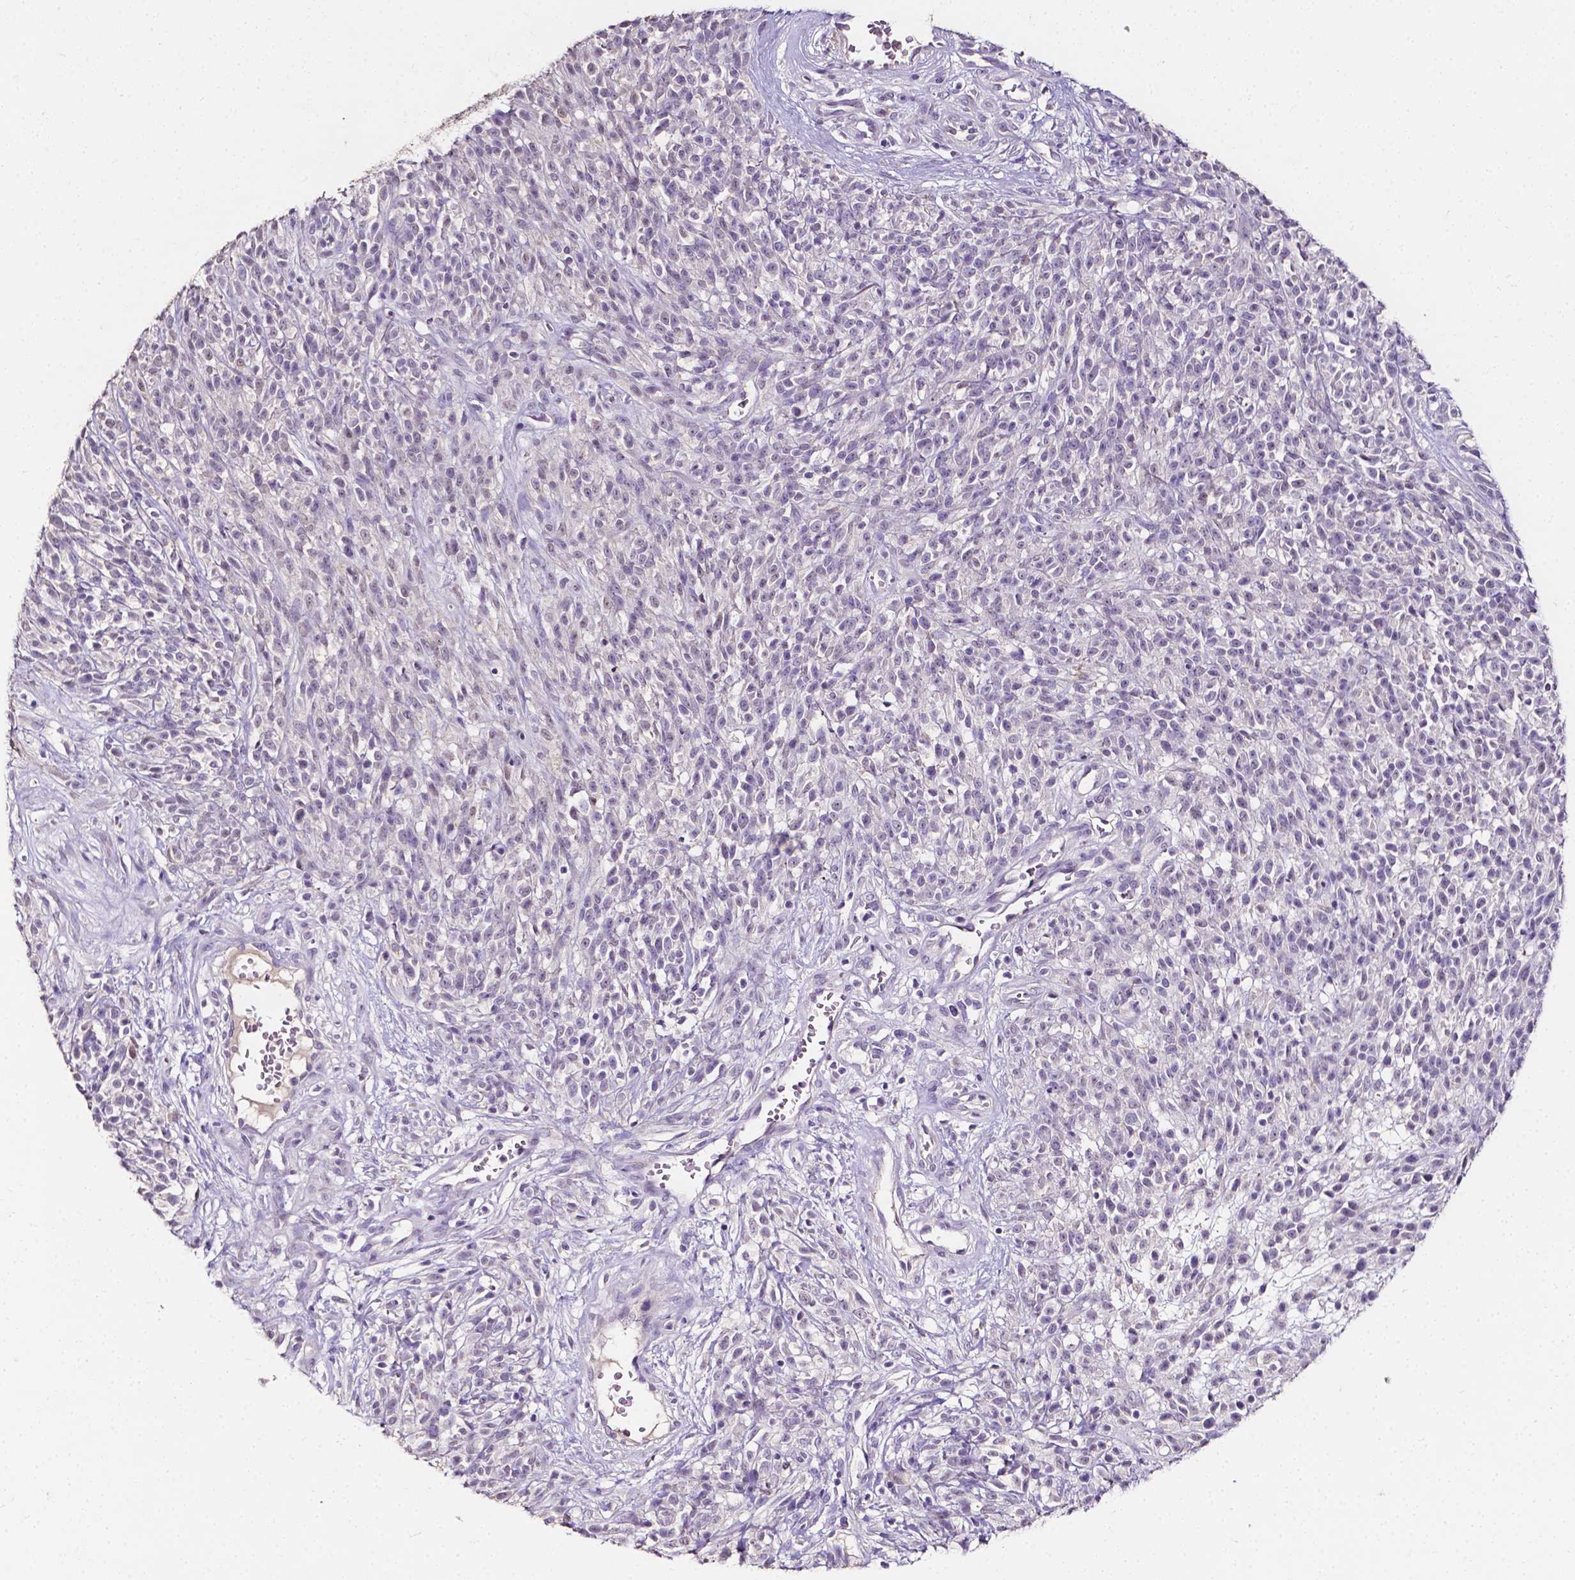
{"staining": {"intensity": "negative", "quantity": "none", "location": "none"}, "tissue": "melanoma", "cell_type": "Tumor cells", "image_type": "cancer", "snomed": [{"axis": "morphology", "description": "Malignant melanoma, NOS"}, {"axis": "topography", "description": "Skin"}, {"axis": "topography", "description": "Skin of trunk"}], "caption": "Melanoma stained for a protein using IHC displays no expression tumor cells.", "gene": "PSAT1", "patient": {"sex": "male", "age": 74}}